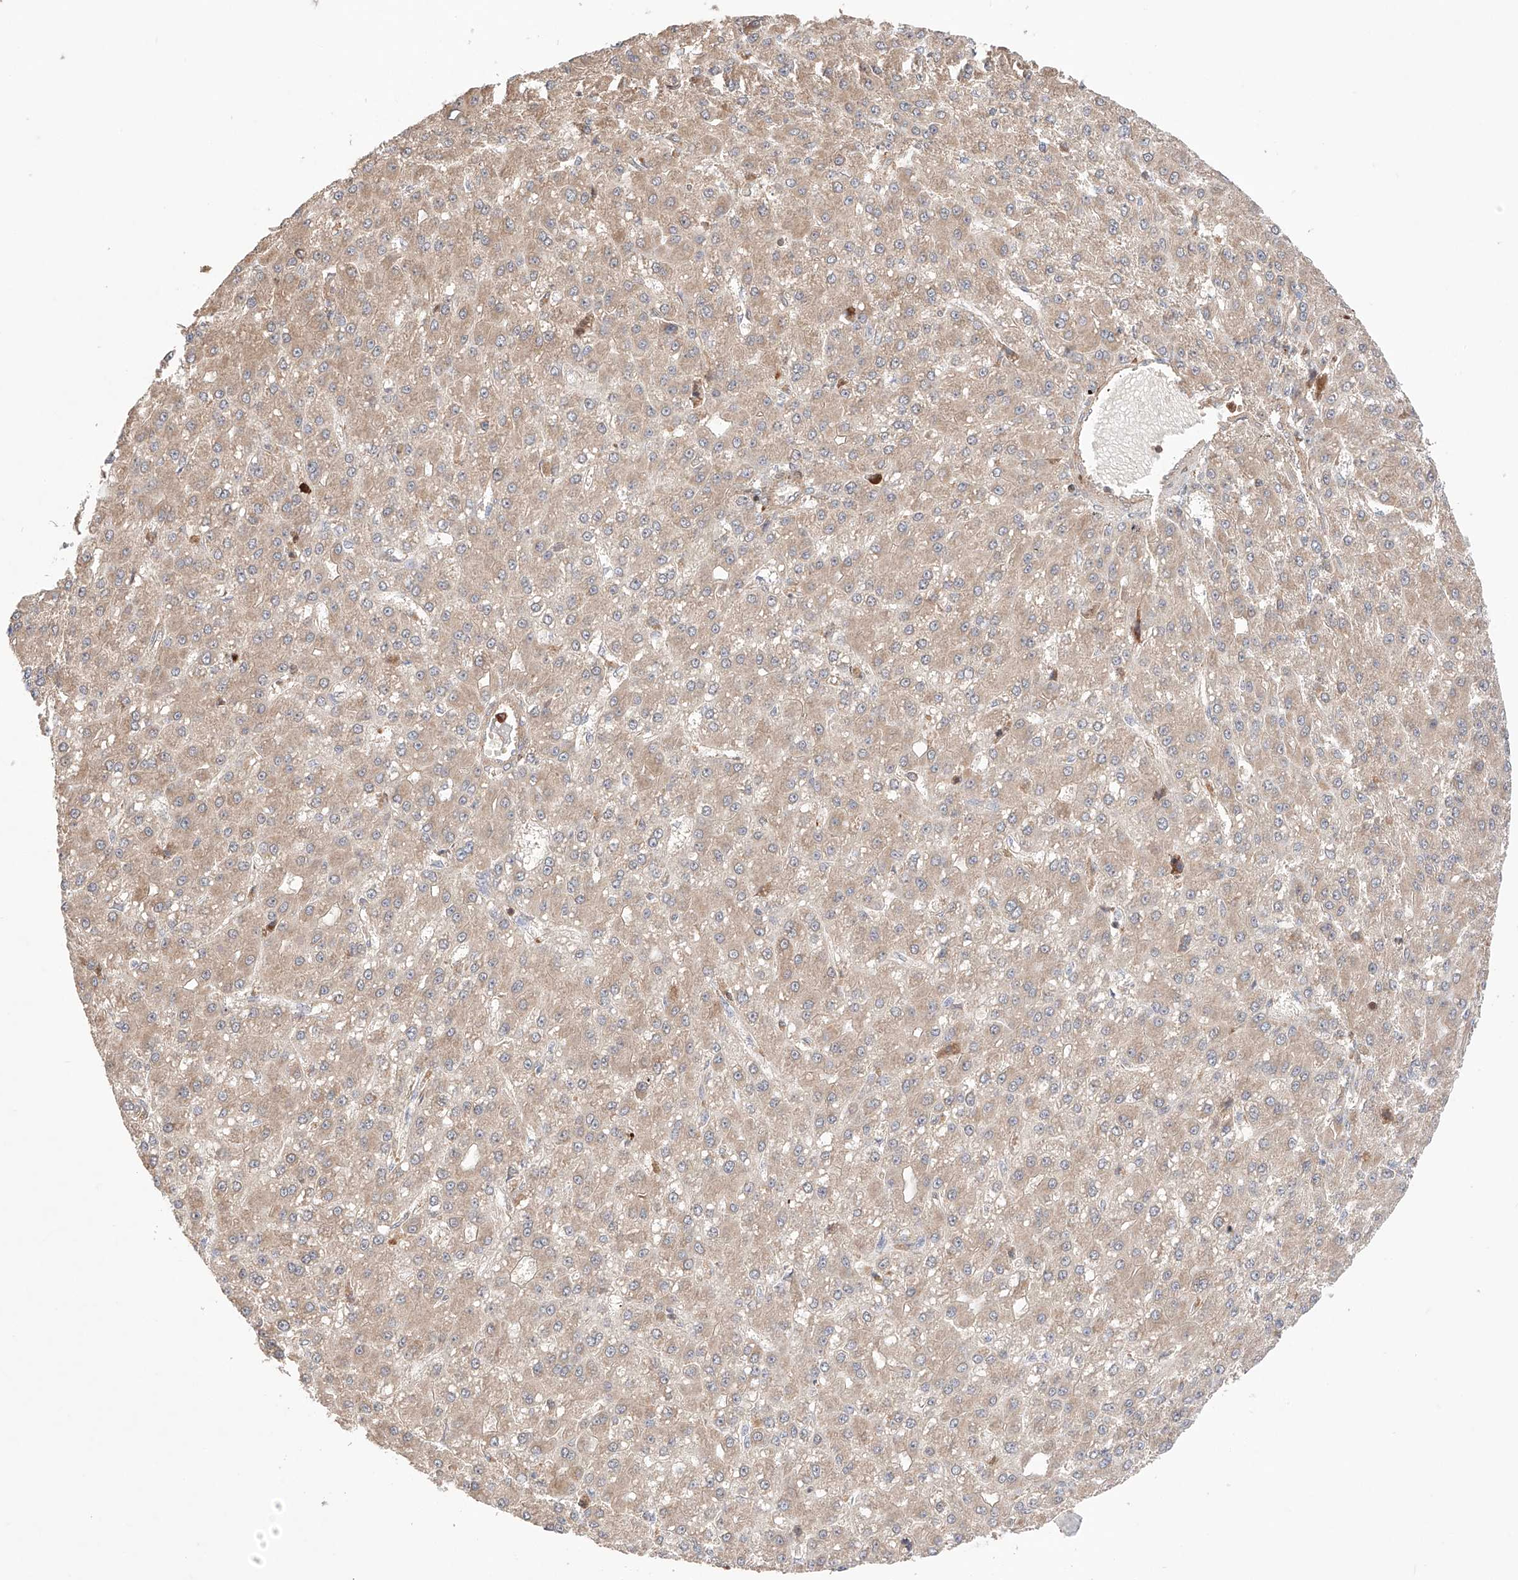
{"staining": {"intensity": "weak", "quantity": ">75%", "location": "cytoplasmic/membranous"}, "tissue": "liver cancer", "cell_type": "Tumor cells", "image_type": "cancer", "snomed": [{"axis": "morphology", "description": "Carcinoma, Hepatocellular, NOS"}, {"axis": "topography", "description": "Liver"}], "caption": "Liver hepatocellular carcinoma was stained to show a protein in brown. There is low levels of weak cytoplasmic/membranous staining in about >75% of tumor cells.", "gene": "IGSF22", "patient": {"sex": "male", "age": 67}}